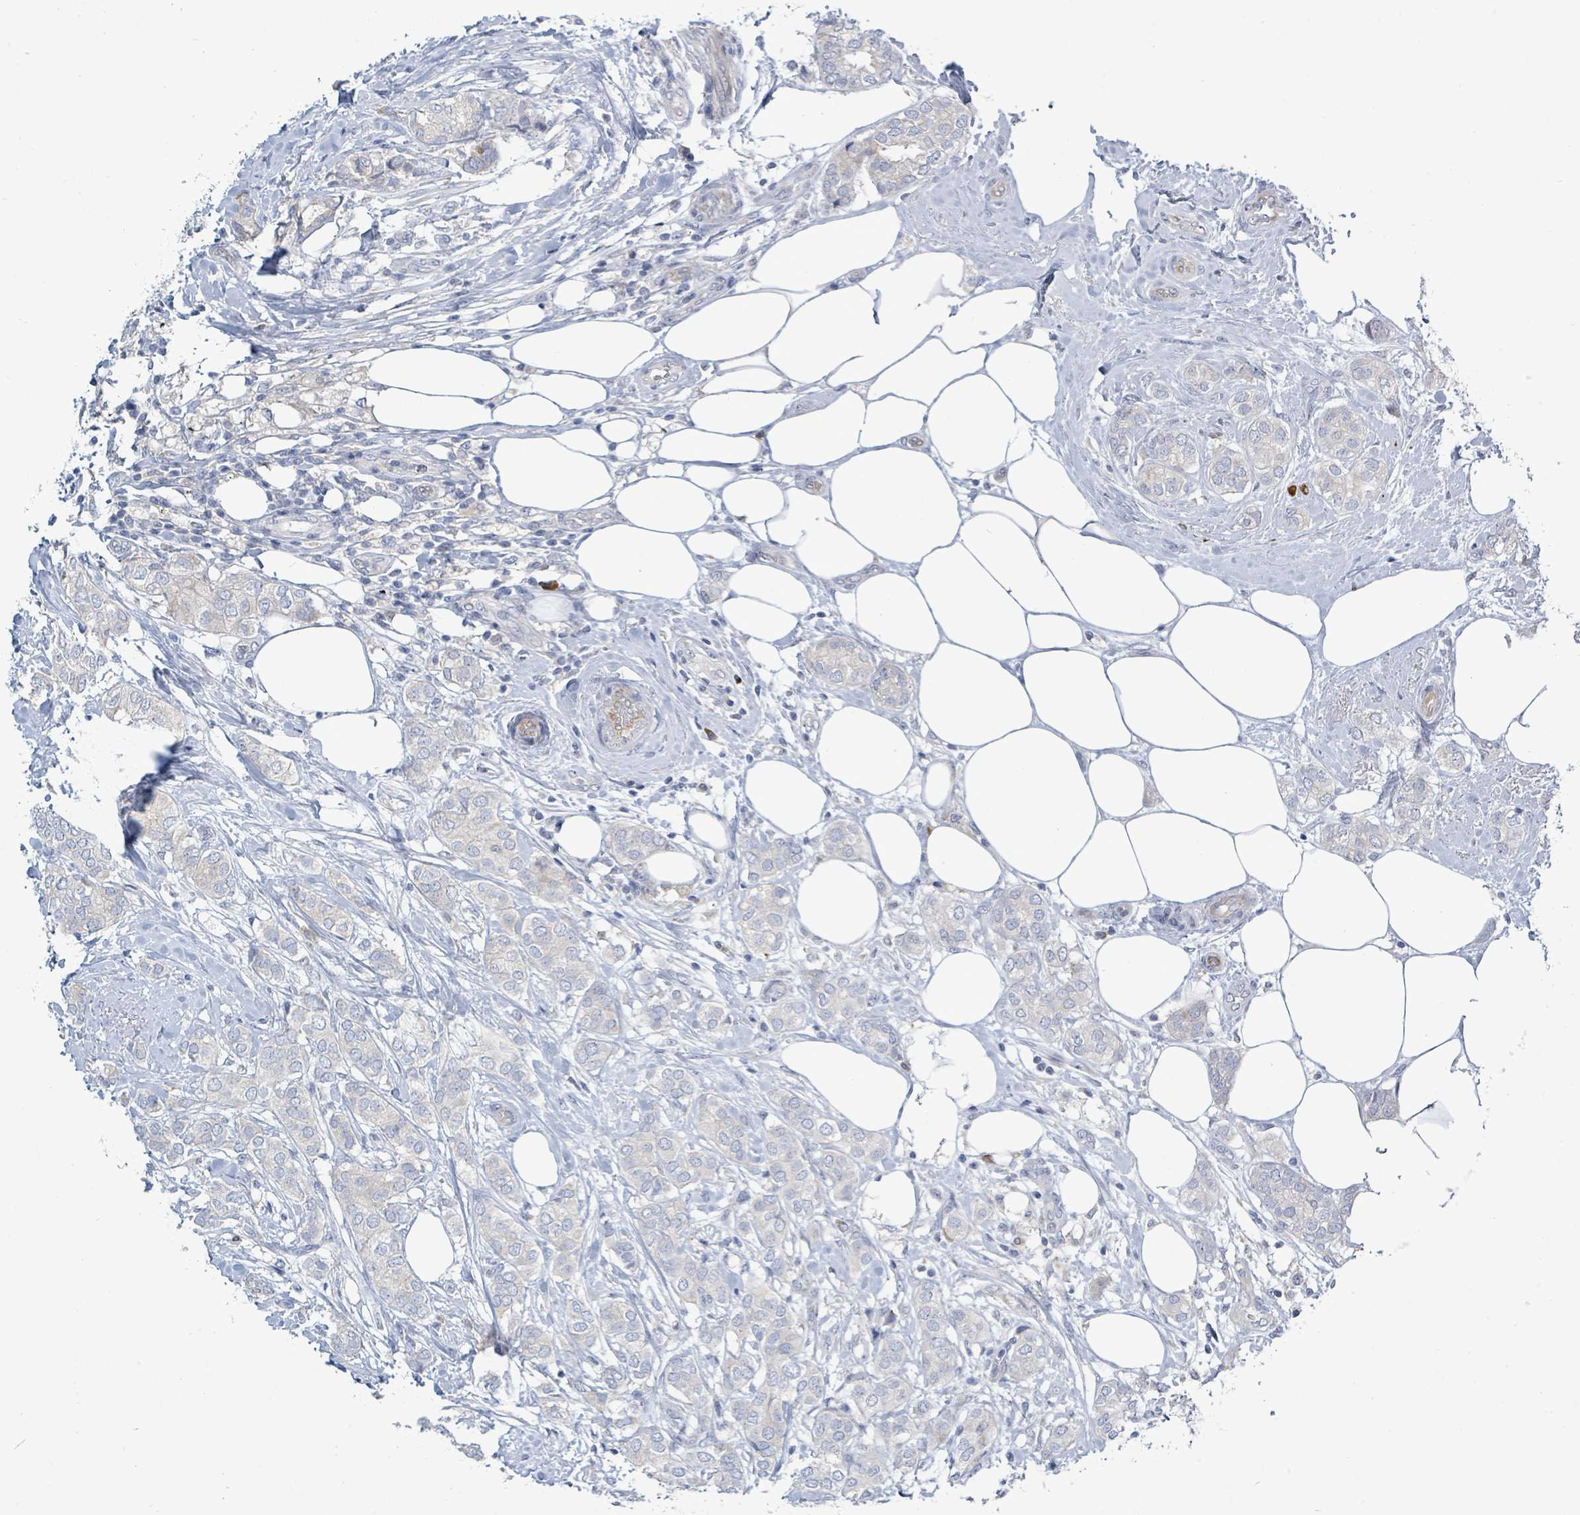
{"staining": {"intensity": "negative", "quantity": "none", "location": "none"}, "tissue": "breast cancer", "cell_type": "Tumor cells", "image_type": "cancer", "snomed": [{"axis": "morphology", "description": "Duct carcinoma"}, {"axis": "topography", "description": "Breast"}], "caption": "Immunohistochemistry (IHC) photomicrograph of neoplastic tissue: human breast cancer (infiltrating ductal carcinoma) stained with DAB reveals no significant protein expression in tumor cells. Nuclei are stained in blue.", "gene": "SIRPB1", "patient": {"sex": "female", "age": 73}}